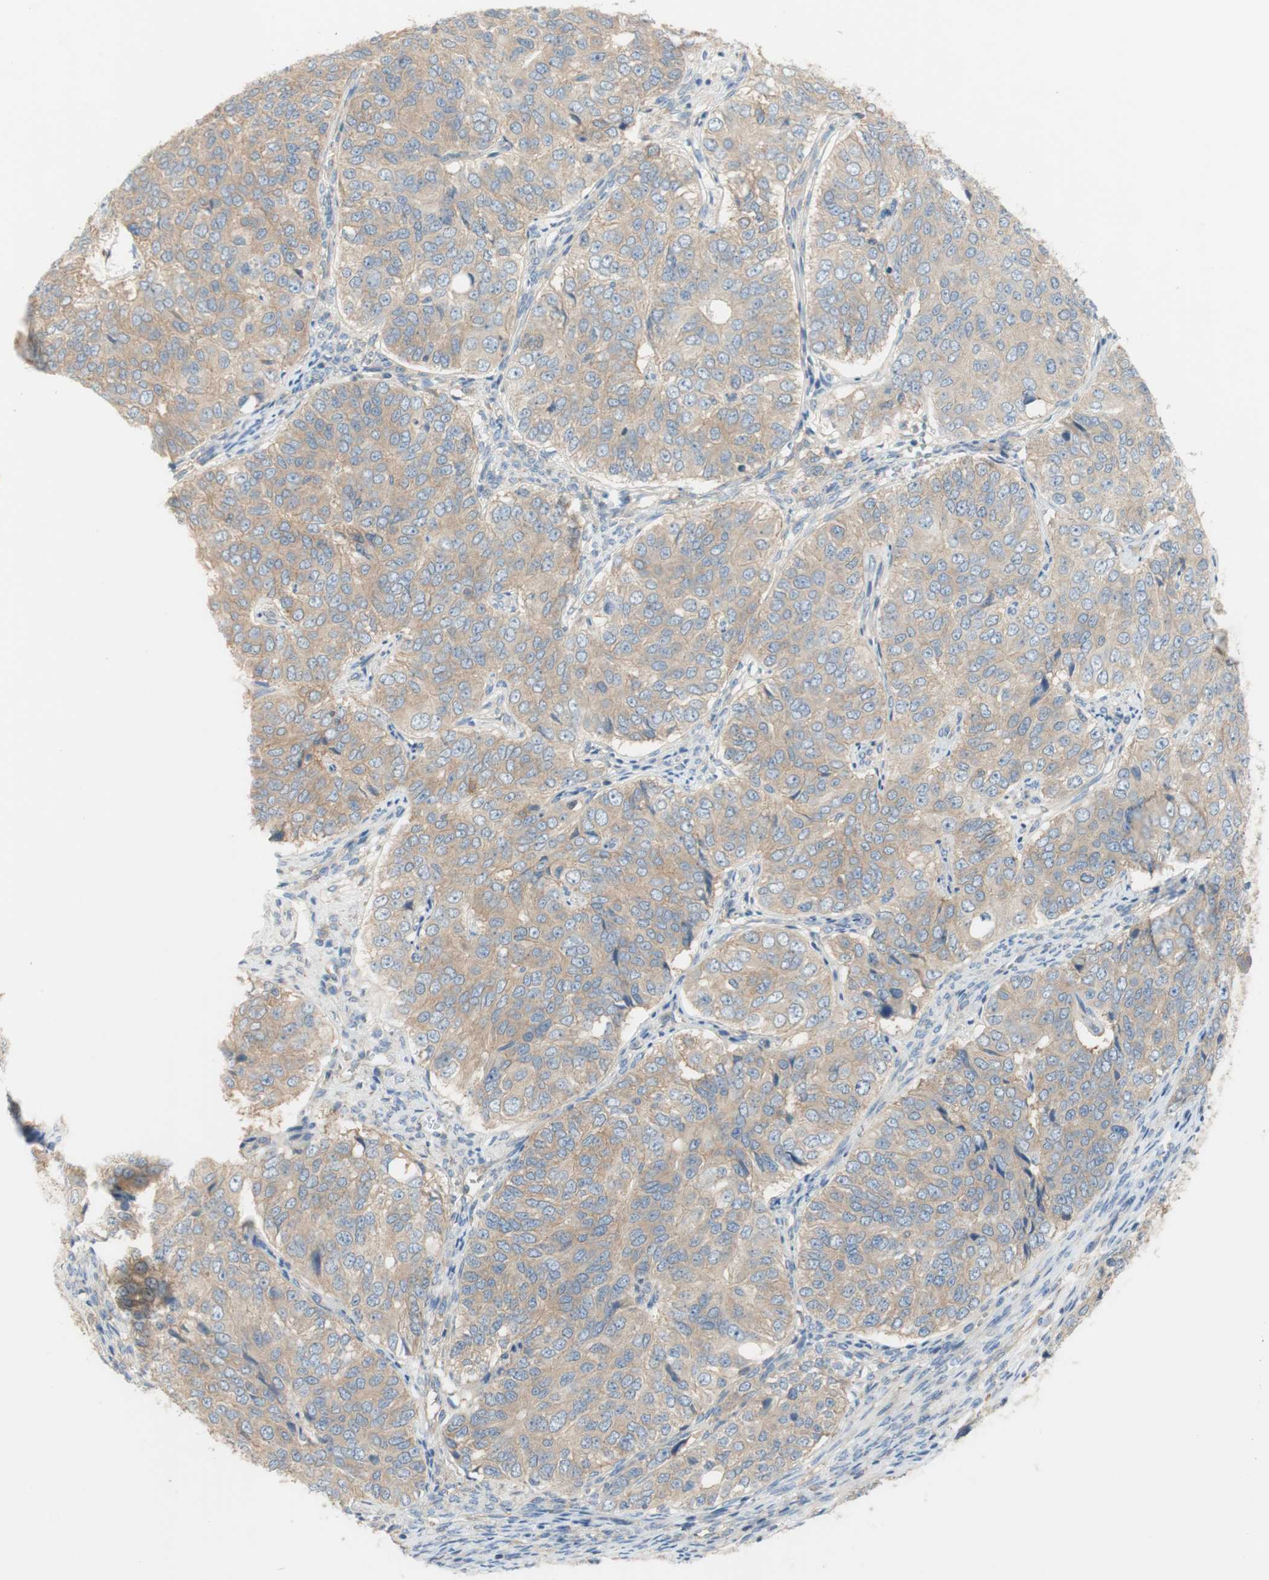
{"staining": {"intensity": "weak", "quantity": ">75%", "location": "cytoplasmic/membranous"}, "tissue": "ovarian cancer", "cell_type": "Tumor cells", "image_type": "cancer", "snomed": [{"axis": "morphology", "description": "Carcinoma, endometroid"}, {"axis": "topography", "description": "Ovary"}], "caption": "An immunohistochemistry (IHC) image of tumor tissue is shown. Protein staining in brown highlights weak cytoplasmic/membranous positivity in ovarian endometroid carcinoma within tumor cells.", "gene": "ATP2B1", "patient": {"sex": "female", "age": 51}}